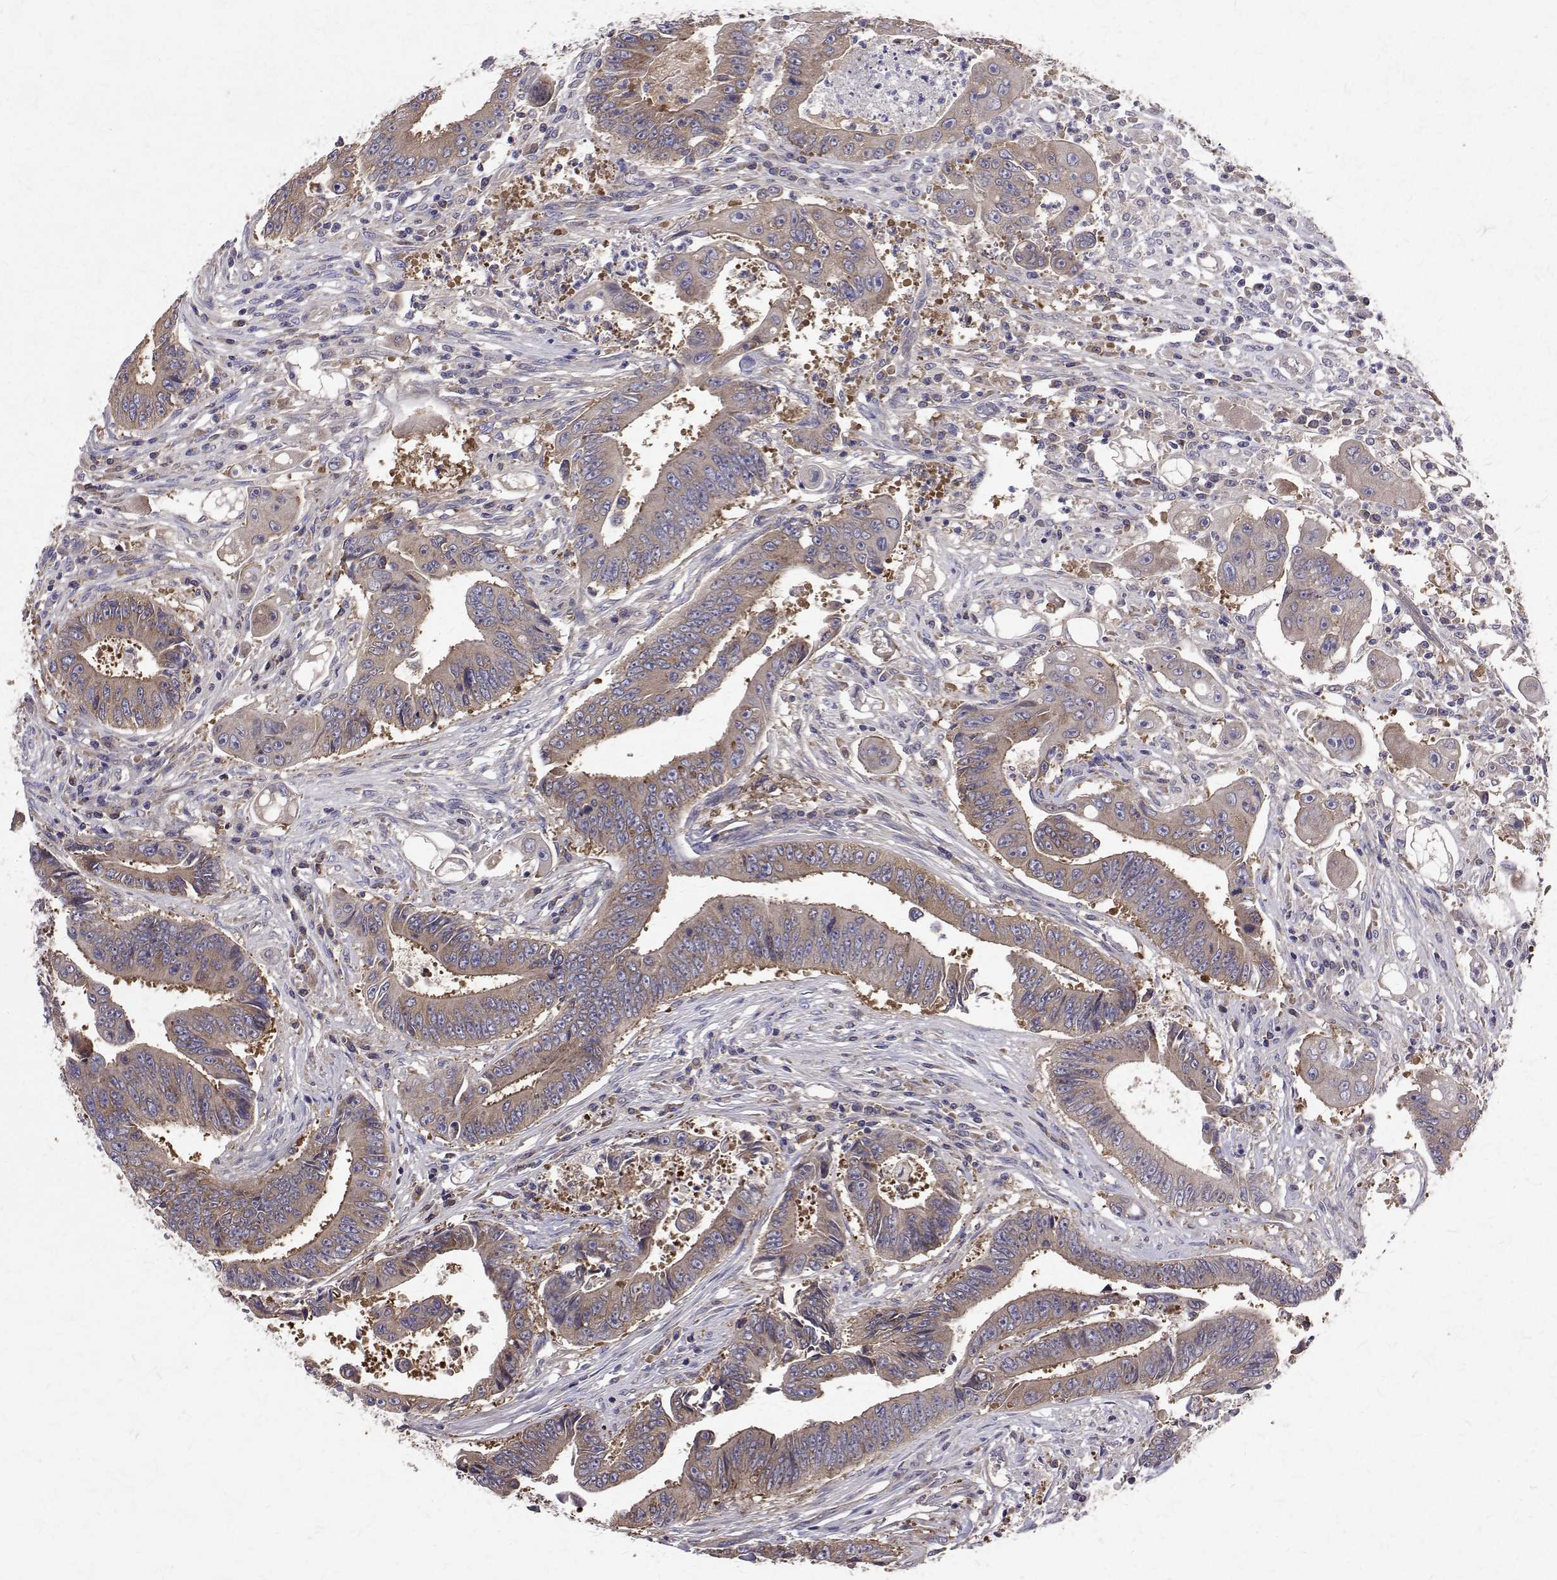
{"staining": {"intensity": "weak", "quantity": "25%-75%", "location": "cytoplasmic/membranous"}, "tissue": "colorectal cancer", "cell_type": "Tumor cells", "image_type": "cancer", "snomed": [{"axis": "morphology", "description": "Adenocarcinoma, NOS"}, {"axis": "topography", "description": "Rectum"}], "caption": "Adenocarcinoma (colorectal) was stained to show a protein in brown. There is low levels of weak cytoplasmic/membranous expression in about 25%-75% of tumor cells.", "gene": "FARSB", "patient": {"sex": "male", "age": 54}}